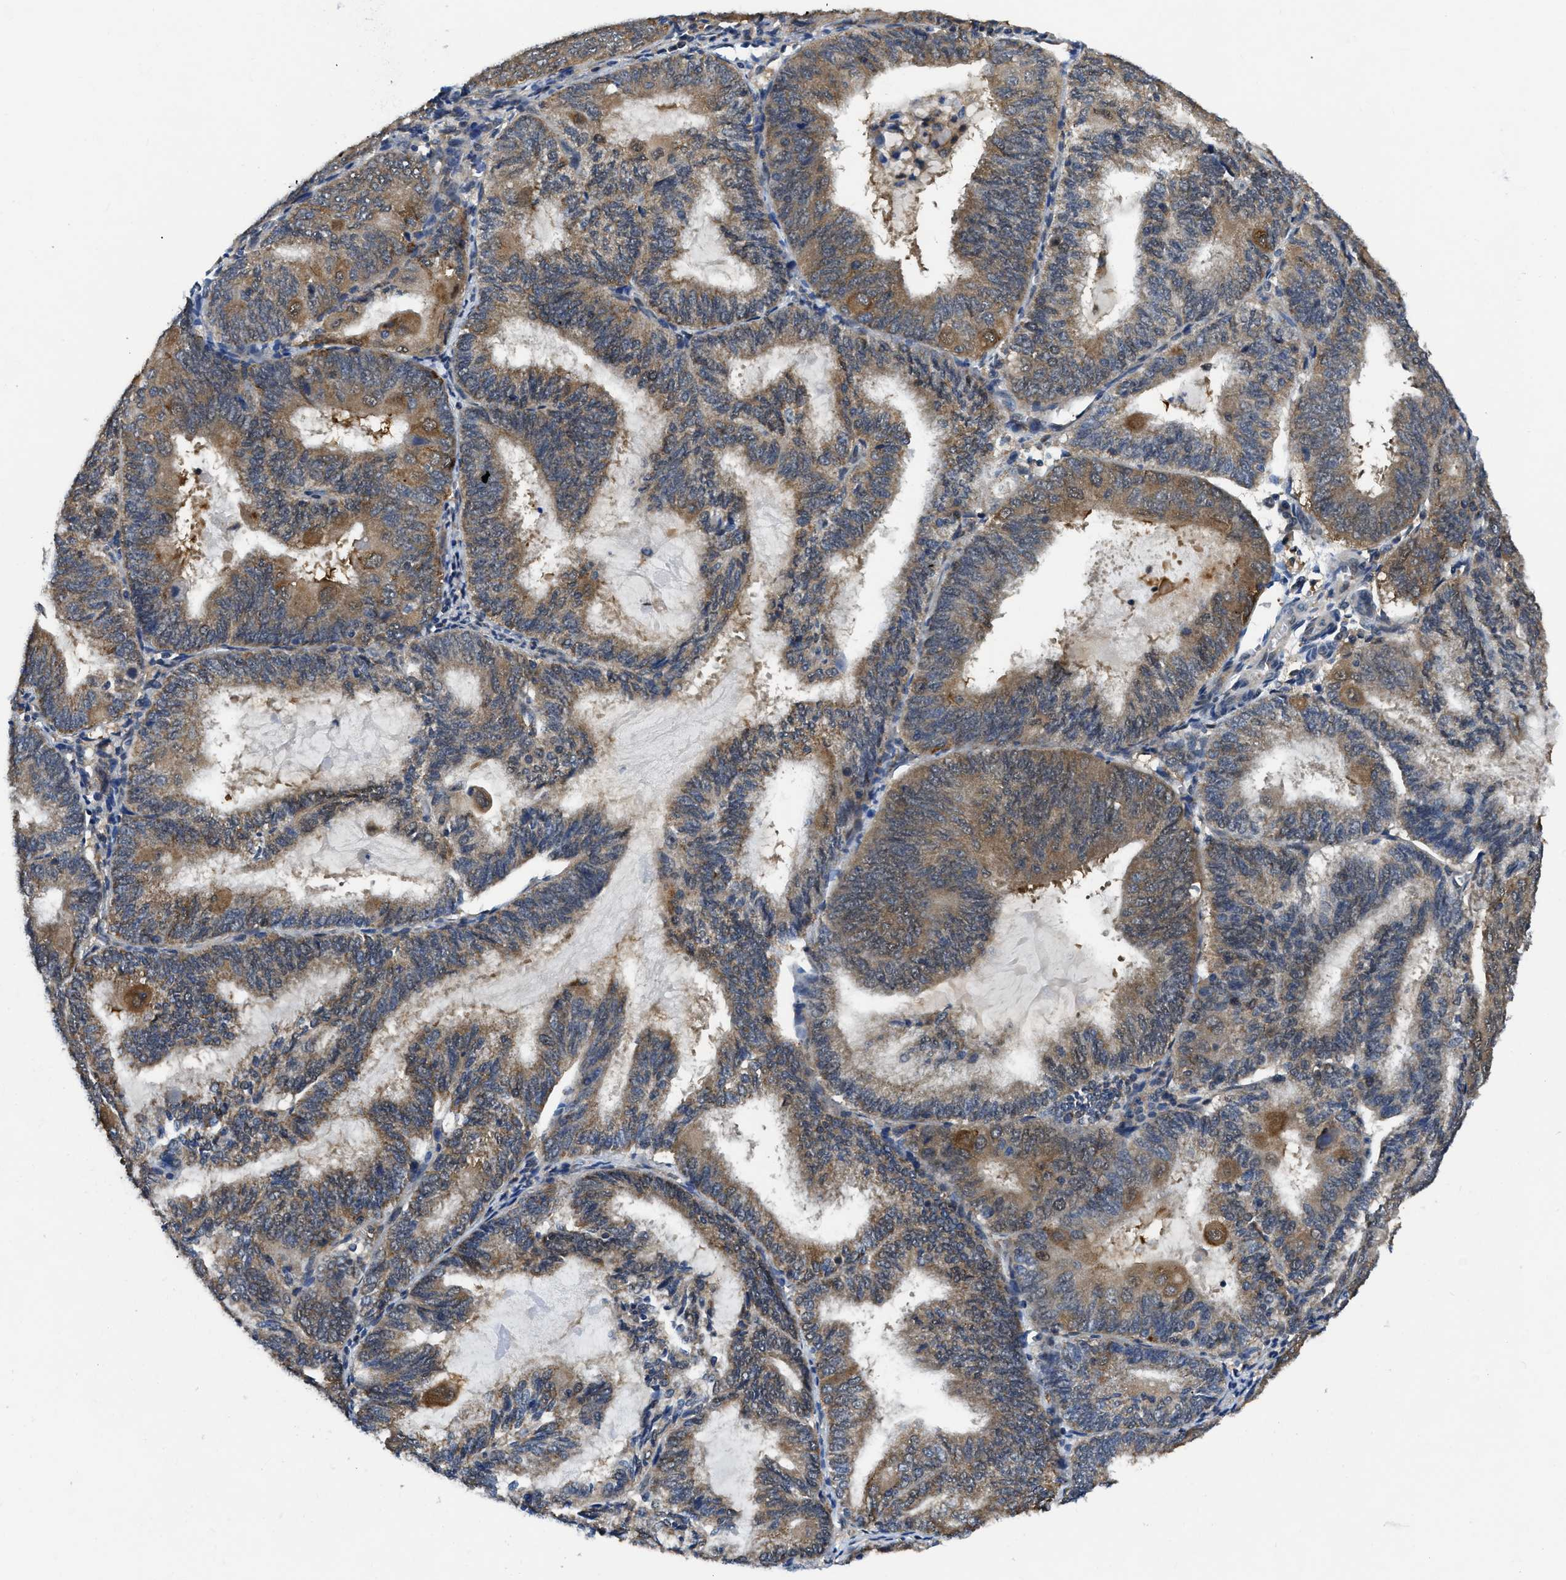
{"staining": {"intensity": "moderate", "quantity": ">75%", "location": "cytoplasmic/membranous"}, "tissue": "endometrial cancer", "cell_type": "Tumor cells", "image_type": "cancer", "snomed": [{"axis": "morphology", "description": "Adenocarcinoma, NOS"}, {"axis": "topography", "description": "Endometrium"}], "caption": "Immunohistochemistry (IHC) staining of endometrial adenocarcinoma, which reveals medium levels of moderate cytoplasmic/membranous positivity in about >75% of tumor cells indicating moderate cytoplasmic/membranous protein positivity. The staining was performed using DAB (3,3'-diaminobenzidine) (brown) for protein detection and nuclei were counterstained in hematoxylin (blue).", "gene": "GET4", "patient": {"sex": "female", "age": 81}}